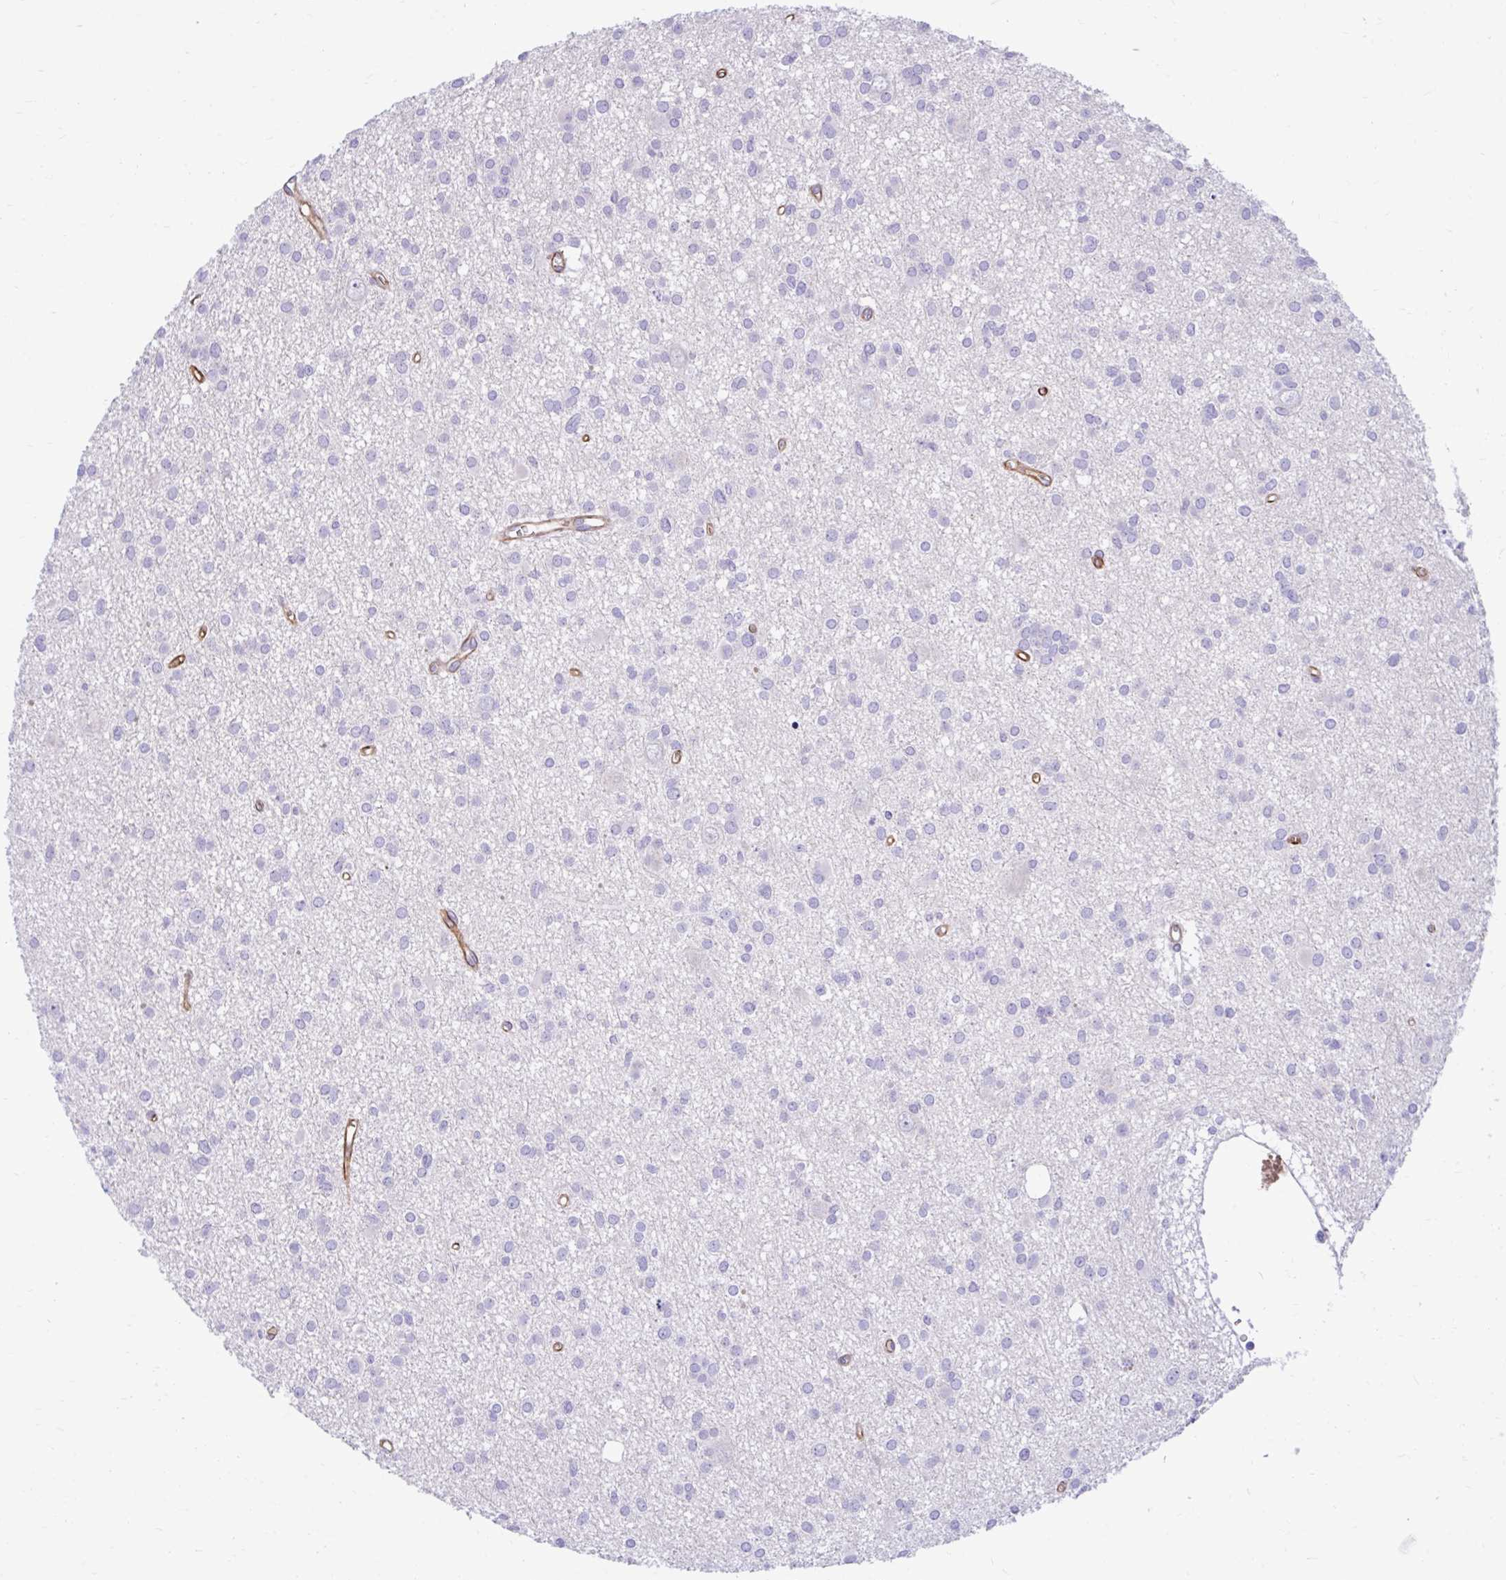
{"staining": {"intensity": "negative", "quantity": "none", "location": "none"}, "tissue": "glioma", "cell_type": "Tumor cells", "image_type": "cancer", "snomed": [{"axis": "morphology", "description": "Glioma, malignant, High grade"}, {"axis": "topography", "description": "Brain"}], "caption": "Immunohistochemistry (IHC) of human glioma reveals no expression in tumor cells. (Immunohistochemistry (IHC), brightfield microscopy, high magnification).", "gene": "ESPNL", "patient": {"sex": "male", "age": 23}}